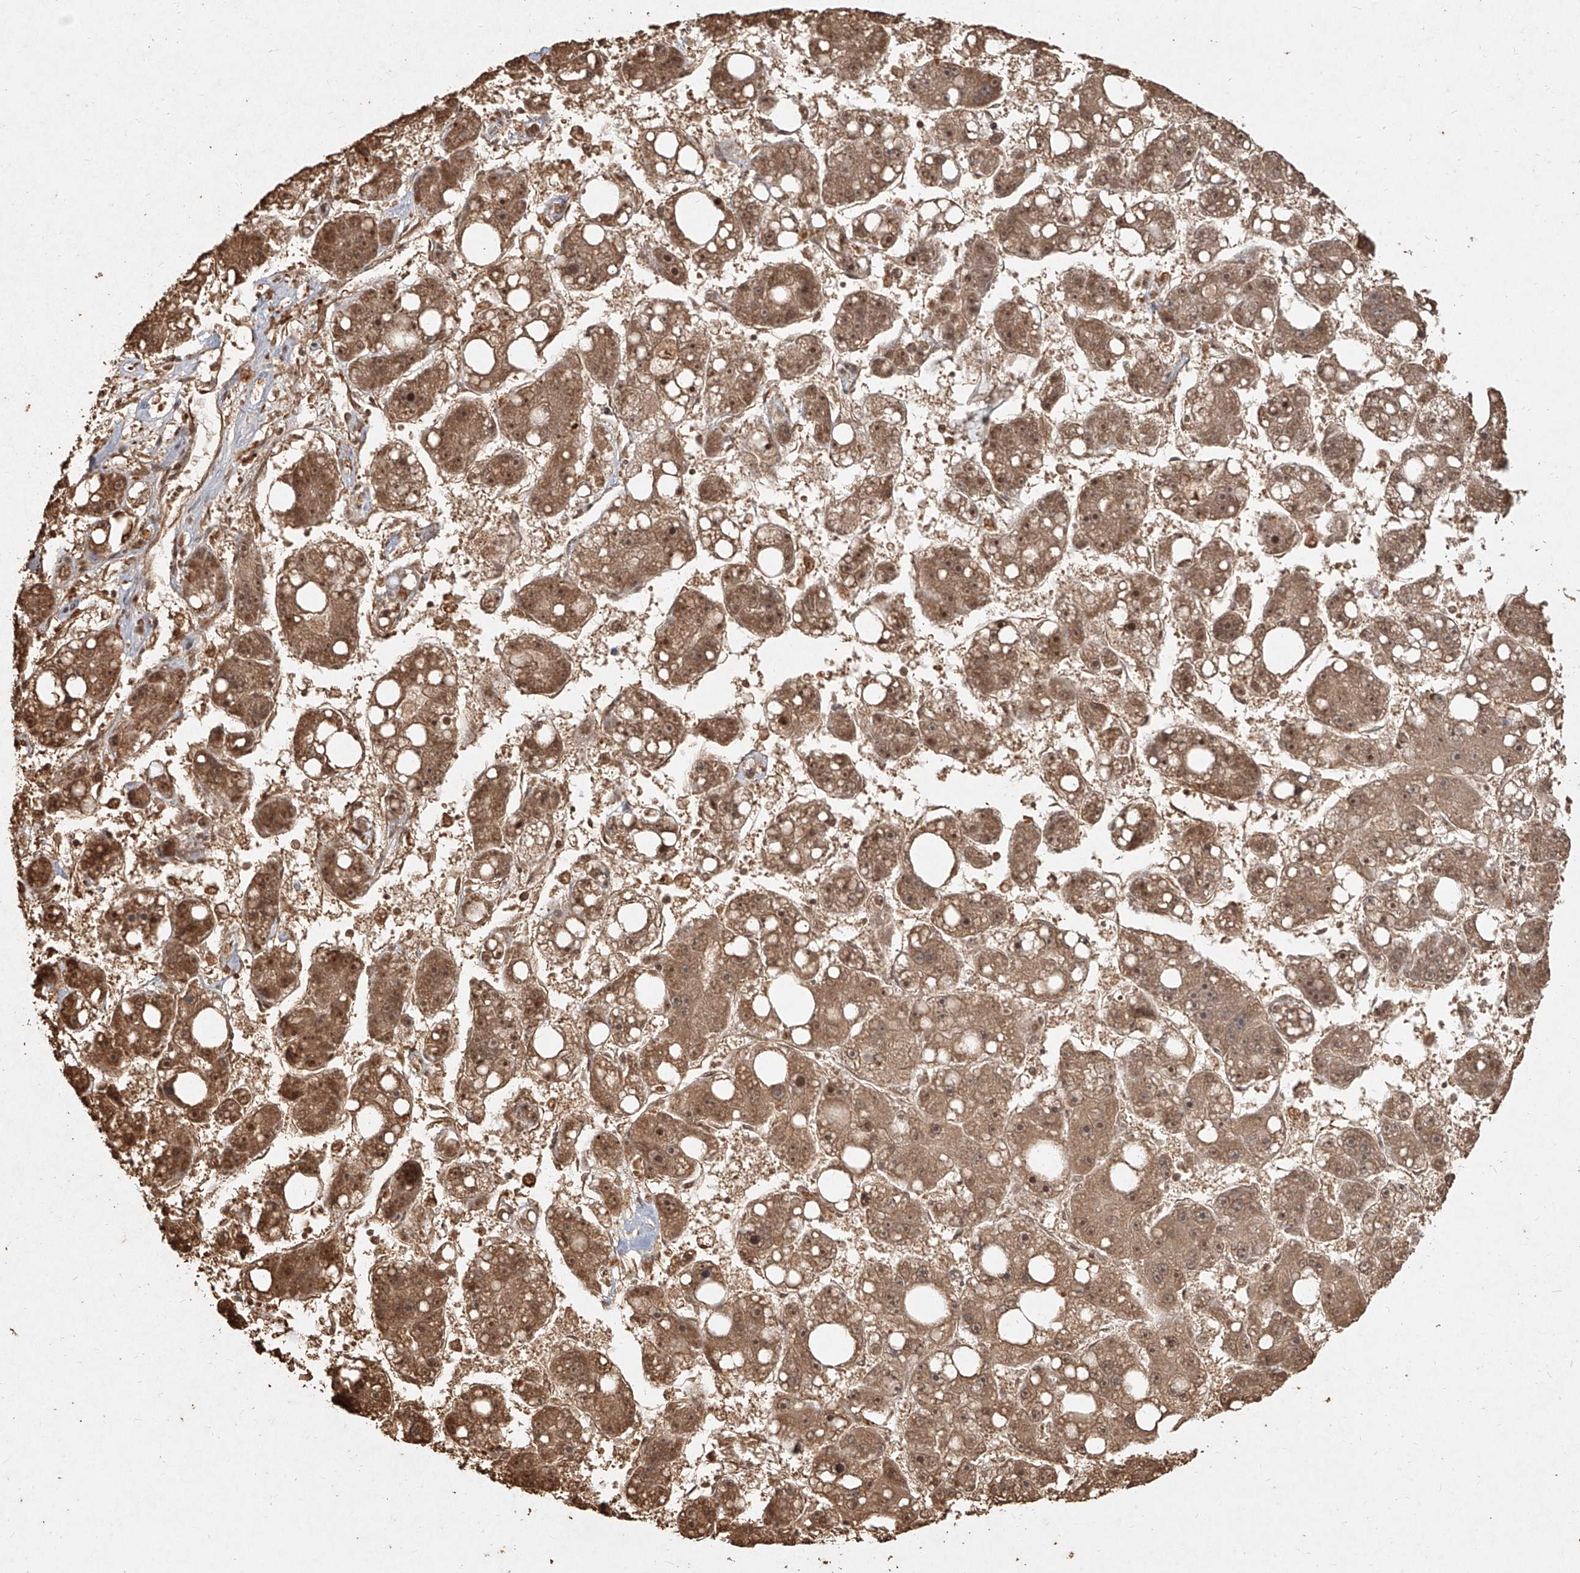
{"staining": {"intensity": "moderate", "quantity": ">75%", "location": "cytoplasmic/membranous,nuclear"}, "tissue": "liver cancer", "cell_type": "Tumor cells", "image_type": "cancer", "snomed": [{"axis": "morphology", "description": "Carcinoma, Hepatocellular, NOS"}, {"axis": "topography", "description": "Liver"}], "caption": "Tumor cells display medium levels of moderate cytoplasmic/membranous and nuclear positivity in approximately >75% of cells in human liver hepatocellular carcinoma.", "gene": "UBE2K", "patient": {"sex": "female", "age": 61}}